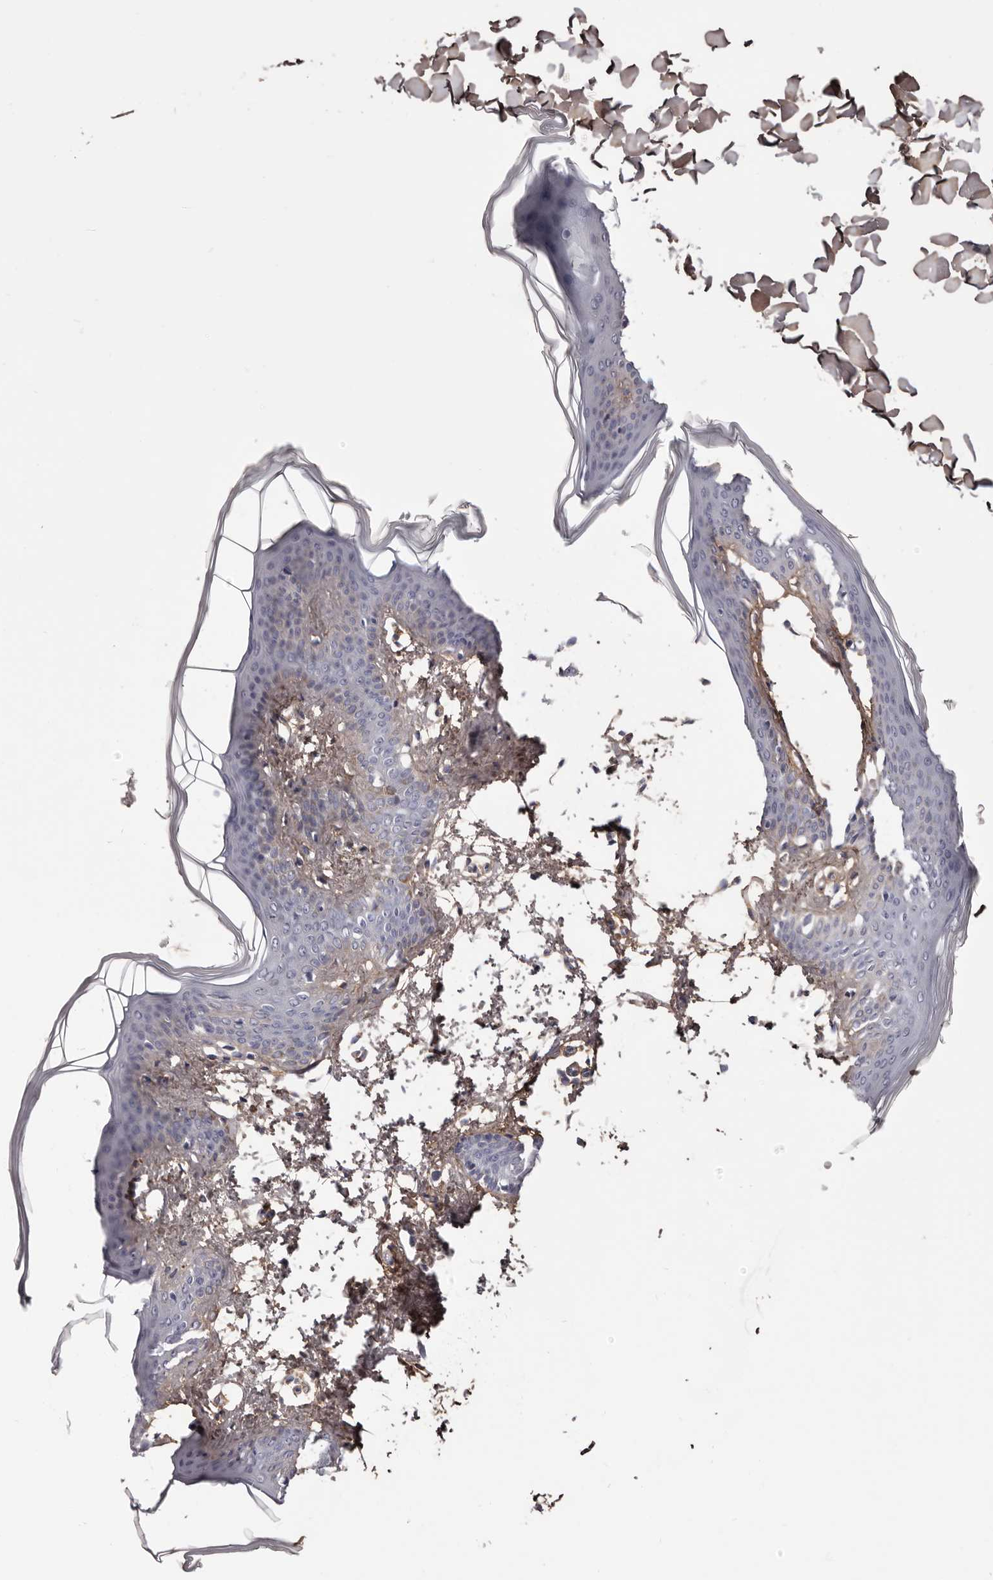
{"staining": {"intensity": "negative", "quantity": "none", "location": "none"}, "tissue": "skin", "cell_type": "Keratinocytes", "image_type": "normal", "snomed": [{"axis": "morphology", "description": "Normal tissue, NOS"}, {"axis": "topography", "description": "Skin"}], "caption": "Skin was stained to show a protein in brown. There is no significant positivity in keratinocytes.", "gene": "COL6A1", "patient": {"sex": "female", "age": 17}}